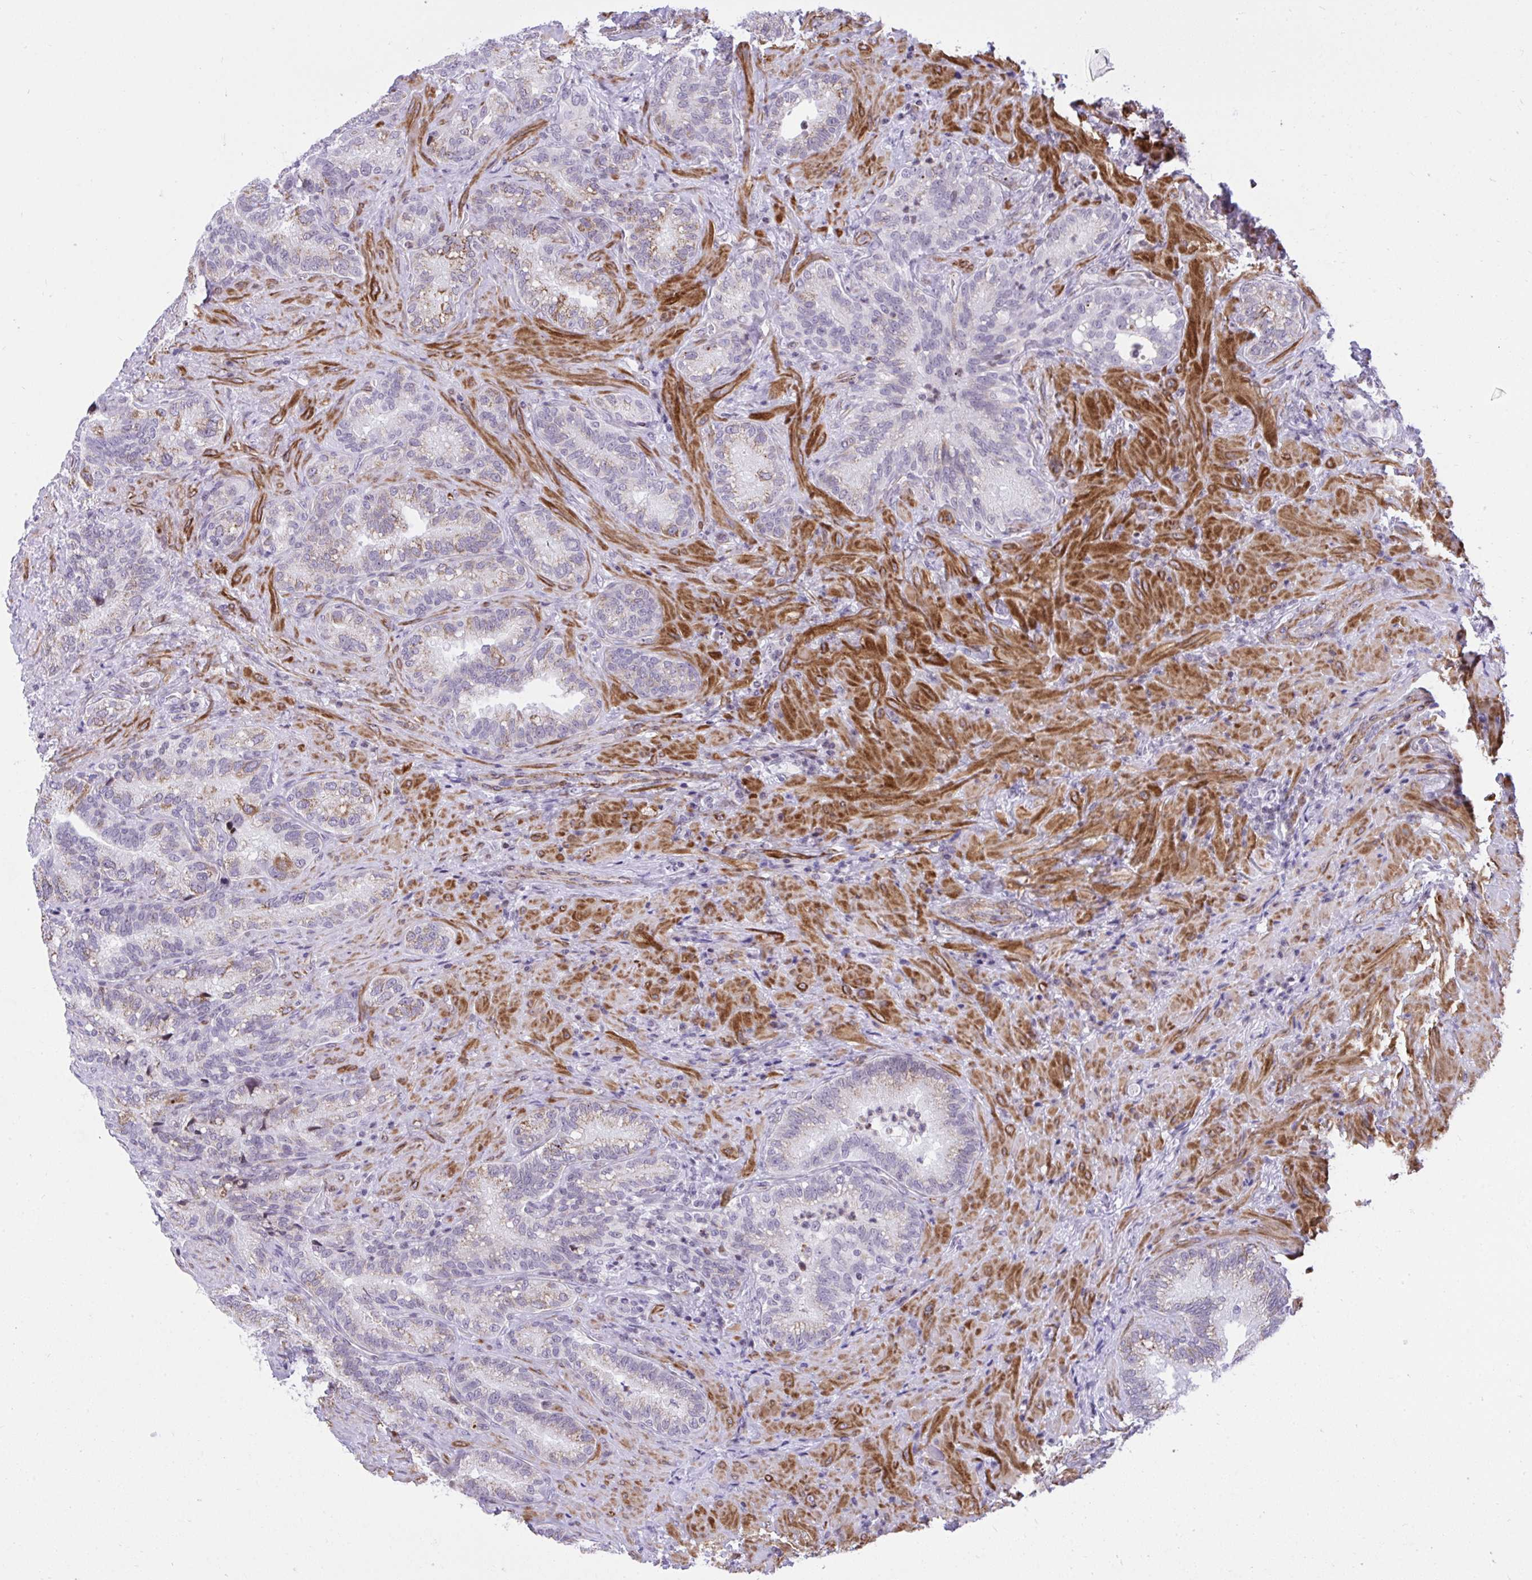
{"staining": {"intensity": "moderate", "quantity": "<25%", "location": "cytoplasmic/membranous"}, "tissue": "seminal vesicle", "cell_type": "Glandular cells", "image_type": "normal", "snomed": [{"axis": "morphology", "description": "Normal tissue, NOS"}, {"axis": "topography", "description": "Seminal veicle"}], "caption": "This micrograph demonstrates immunohistochemistry staining of benign seminal vesicle, with low moderate cytoplasmic/membranous positivity in about <25% of glandular cells.", "gene": "KCNN4", "patient": {"sex": "male", "age": 68}}